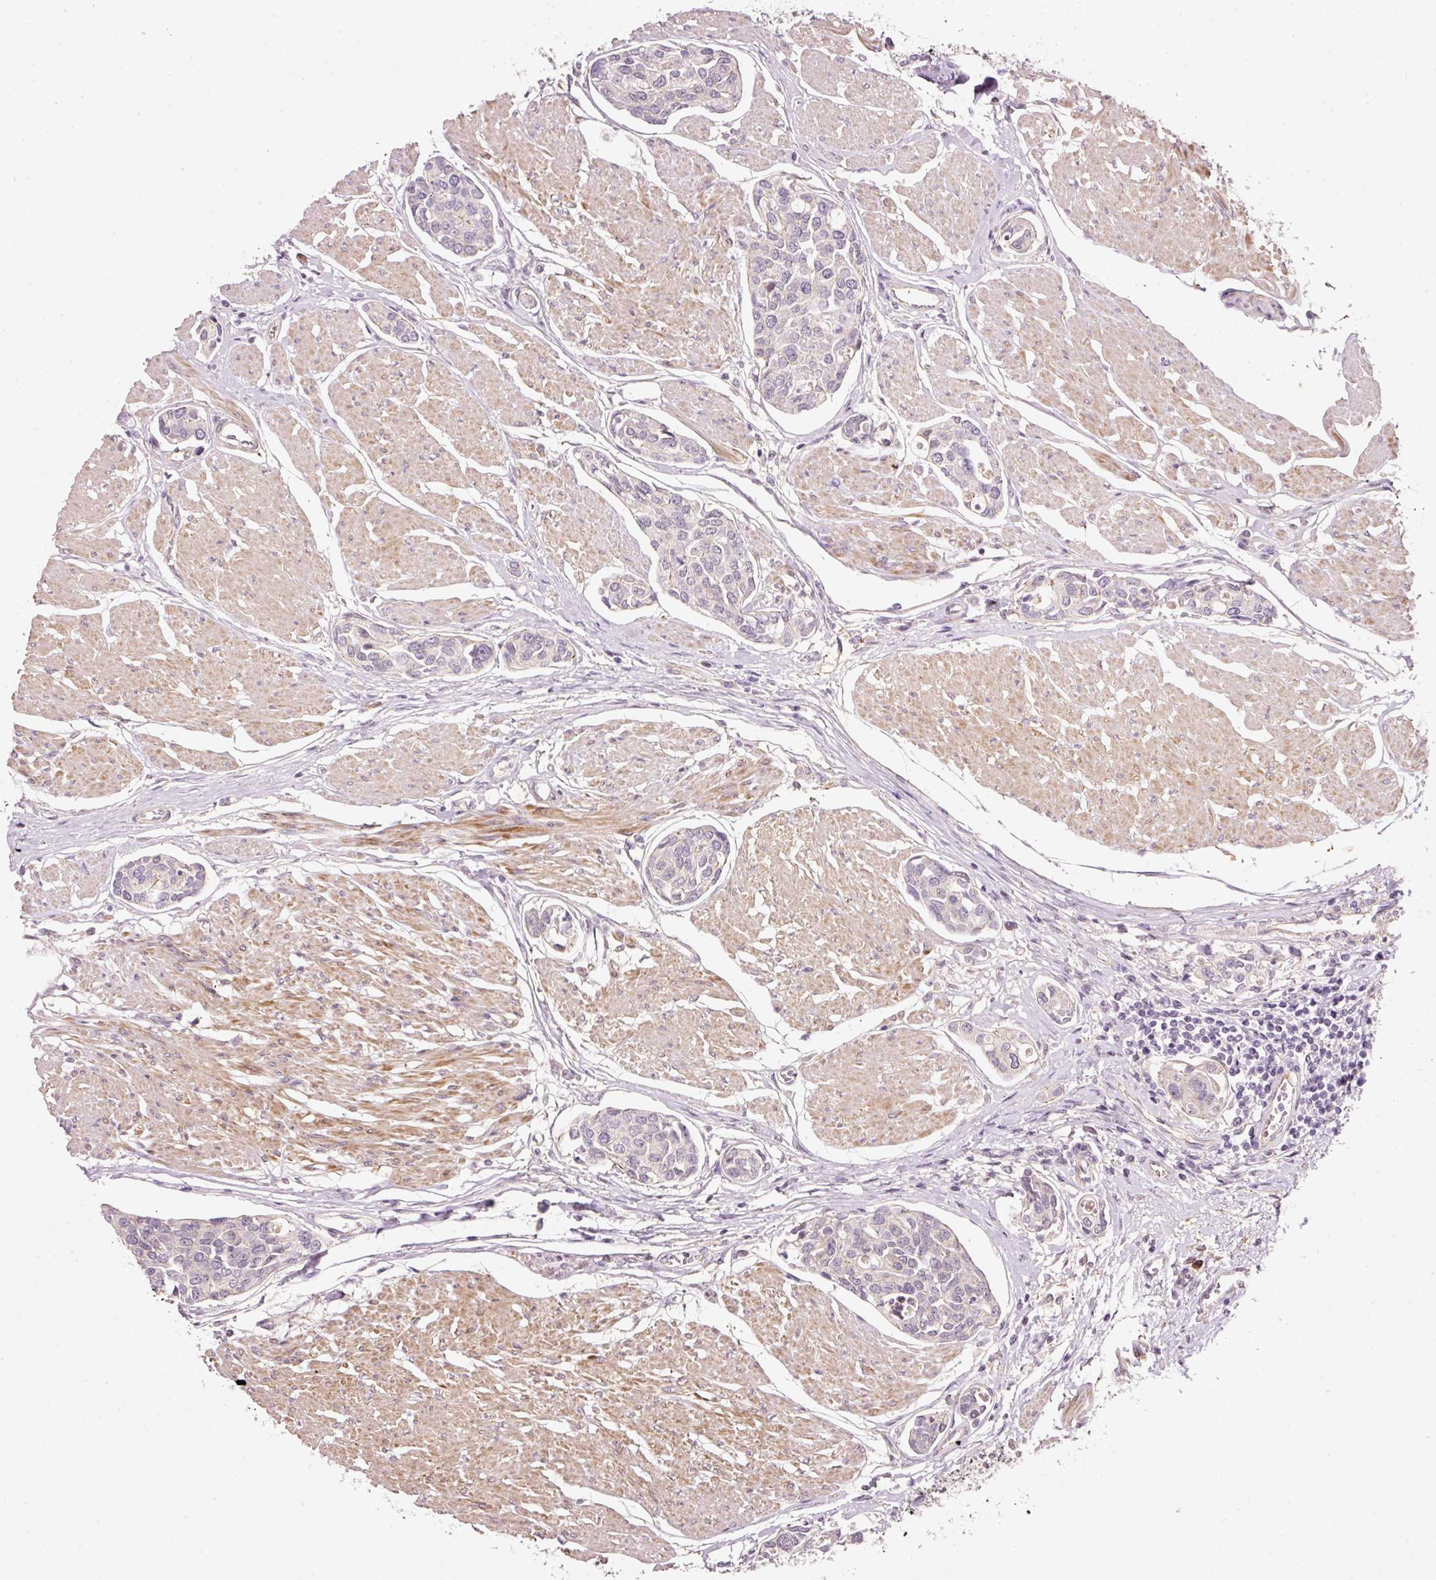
{"staining": {"intensity": "negative", "quantity": "none", "location": "none"}, "tissue": "urothelial cancer", "cell_type": "Tumor cells", "image_type": "cancer", "snomed": [{"axis": "morphology", "description": "Urothelial carcinoma, High grade"}, {"axis": "topography", "description": "Urinary bladder"}], "caption": "High magnification brightfield microscopy of high-grade urothelial carcinoma stained with DAB (3,3'-diaminobenzidine) (brown) and counterstained with hematoxylin (blue): tumor cells show no significant positivity.", "gene": "TIRAP", "patient": {"sex": "male", "age": 78}}